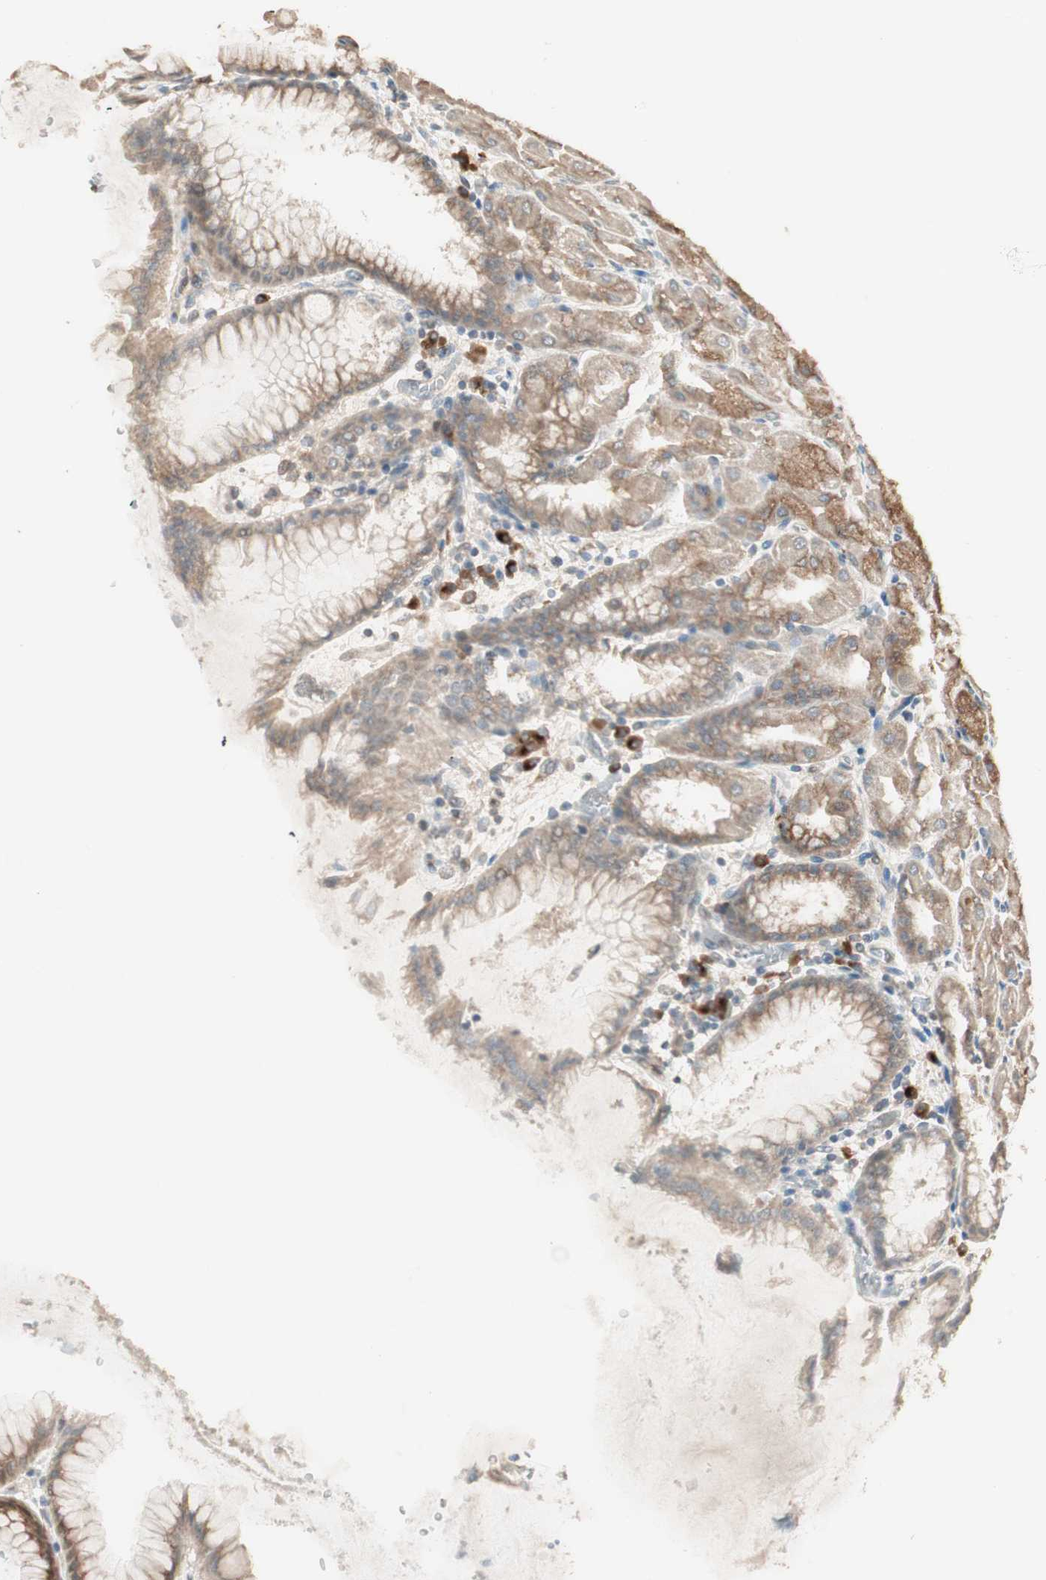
{"staining": {"intensity": "strong", "quantity": ">75%", "location": "cytoplasmic/membranous"}, "tissue": "stomach", "cell_type": "Glandular cells", "image_type": "normal", "snomed": [{"axis": "morphology", "description": "Normal tissue, NOS"}, {"axis": "topography", "description": "Stomach, upper"}], "caption": "Immunohistochemical staining of unremarkable stomach exhibits >75% levels of strong cytoplasmic/membranous protein staining in about >75% of glandular cells. (Brightfield microscopy of DAB IHC at high magnification).", "gene": "RARRES1", "patient": {"sex": "female", "age": 56}}